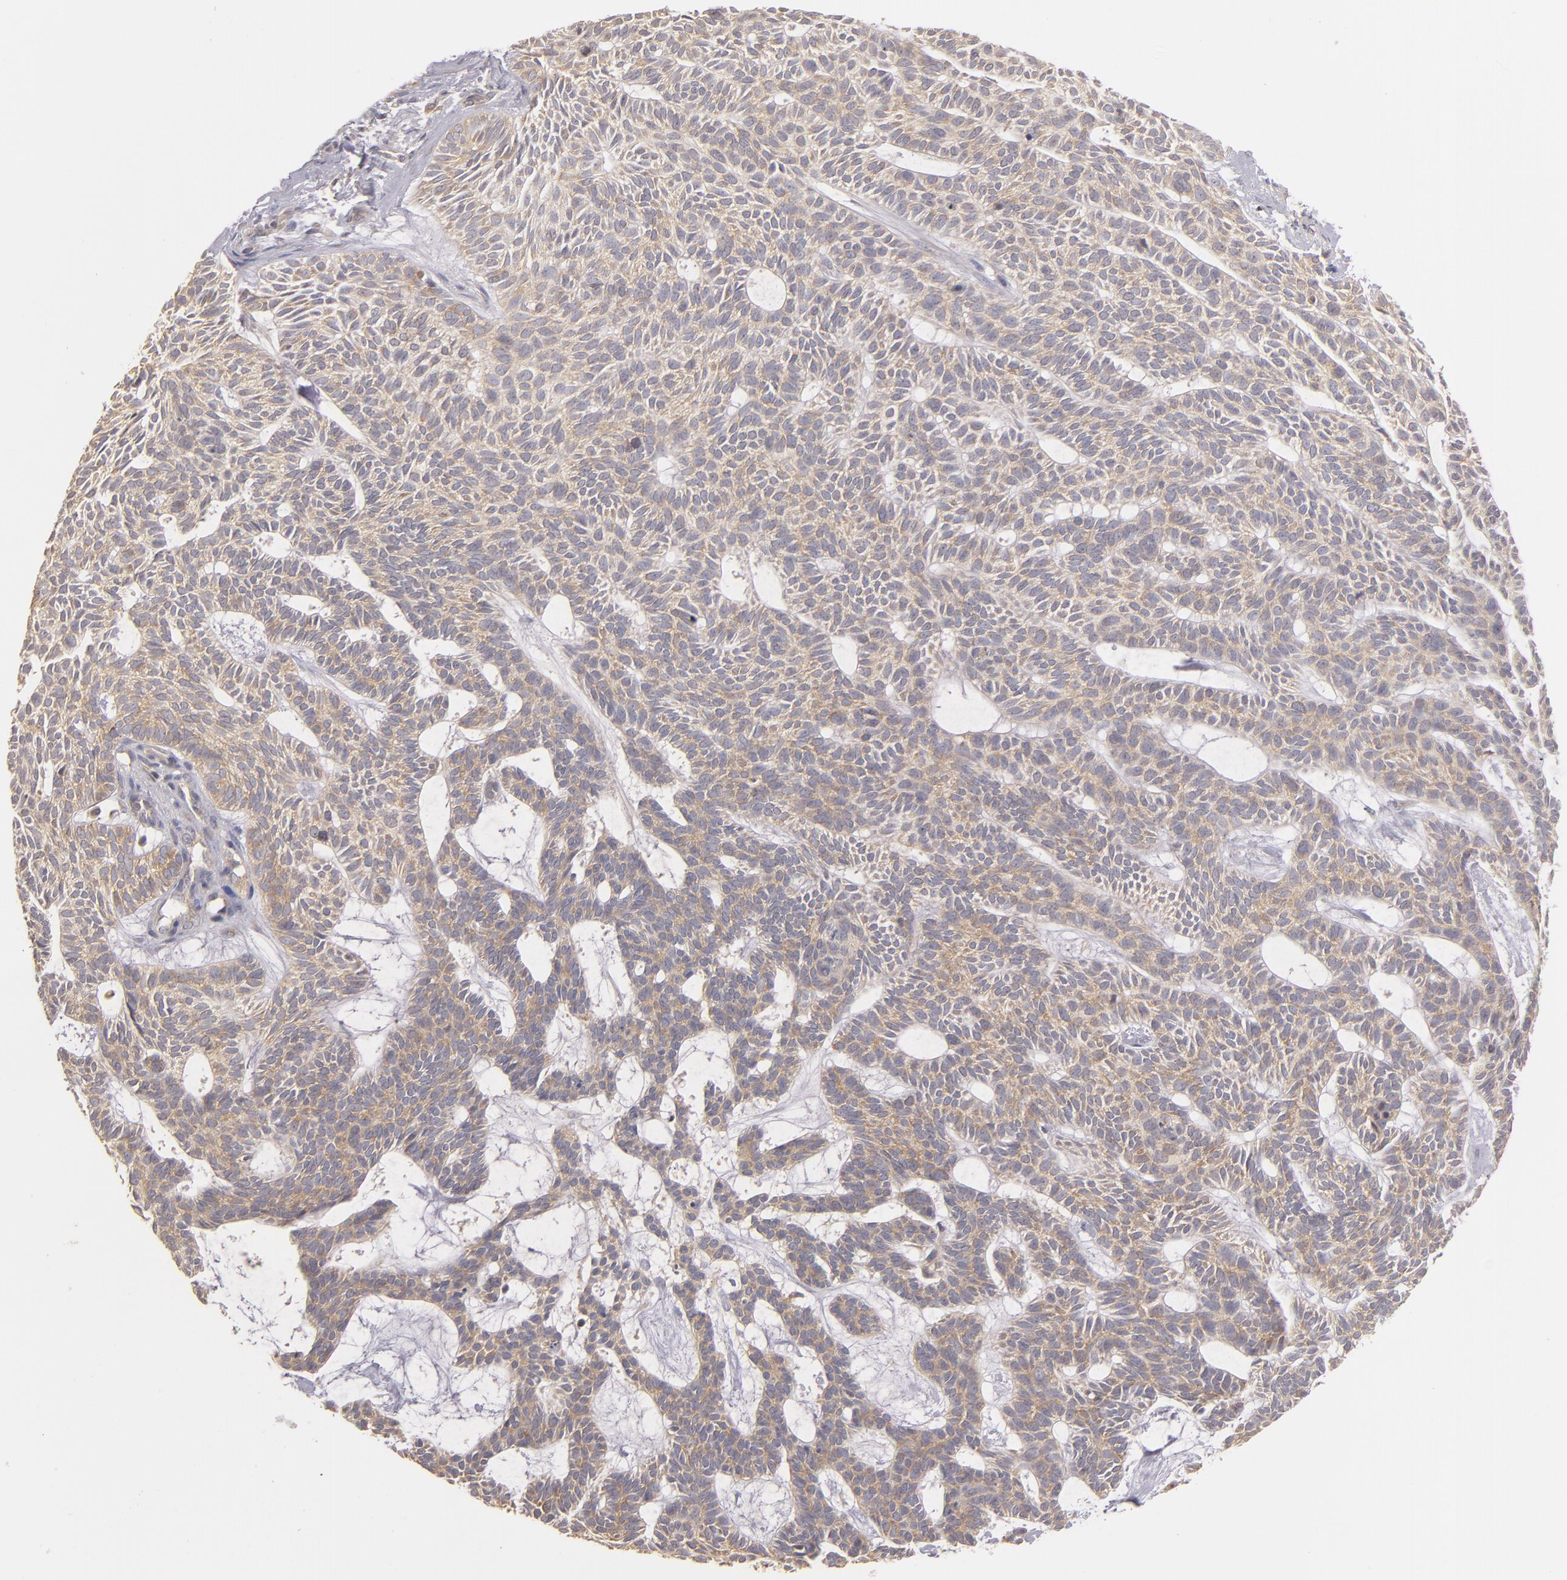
{"staining": {"intensity": "moderate", "quantity": "25%-75%", "location": "cytoplasmic/membranous"}, "tissue": "skin cancer", "cell_type": "Tumor cells", "image_type": "cancer", "snomed": [{"axis": "morphology", "description": "Basal cell carcinoma"}, {"axis": "topography", "description": "Skin"}], "caption": "Protein analysis of skin cancer tissue shows moderate cytoplasmic/membranous expression in about 25%-75% of tumor cells. (DAB (3,3'-diaminobenzidine) = brown stain, brightfield microscopy at high magnification).", "gene": "UPF3B", "patient": {"sex": "male", "age": 75}}